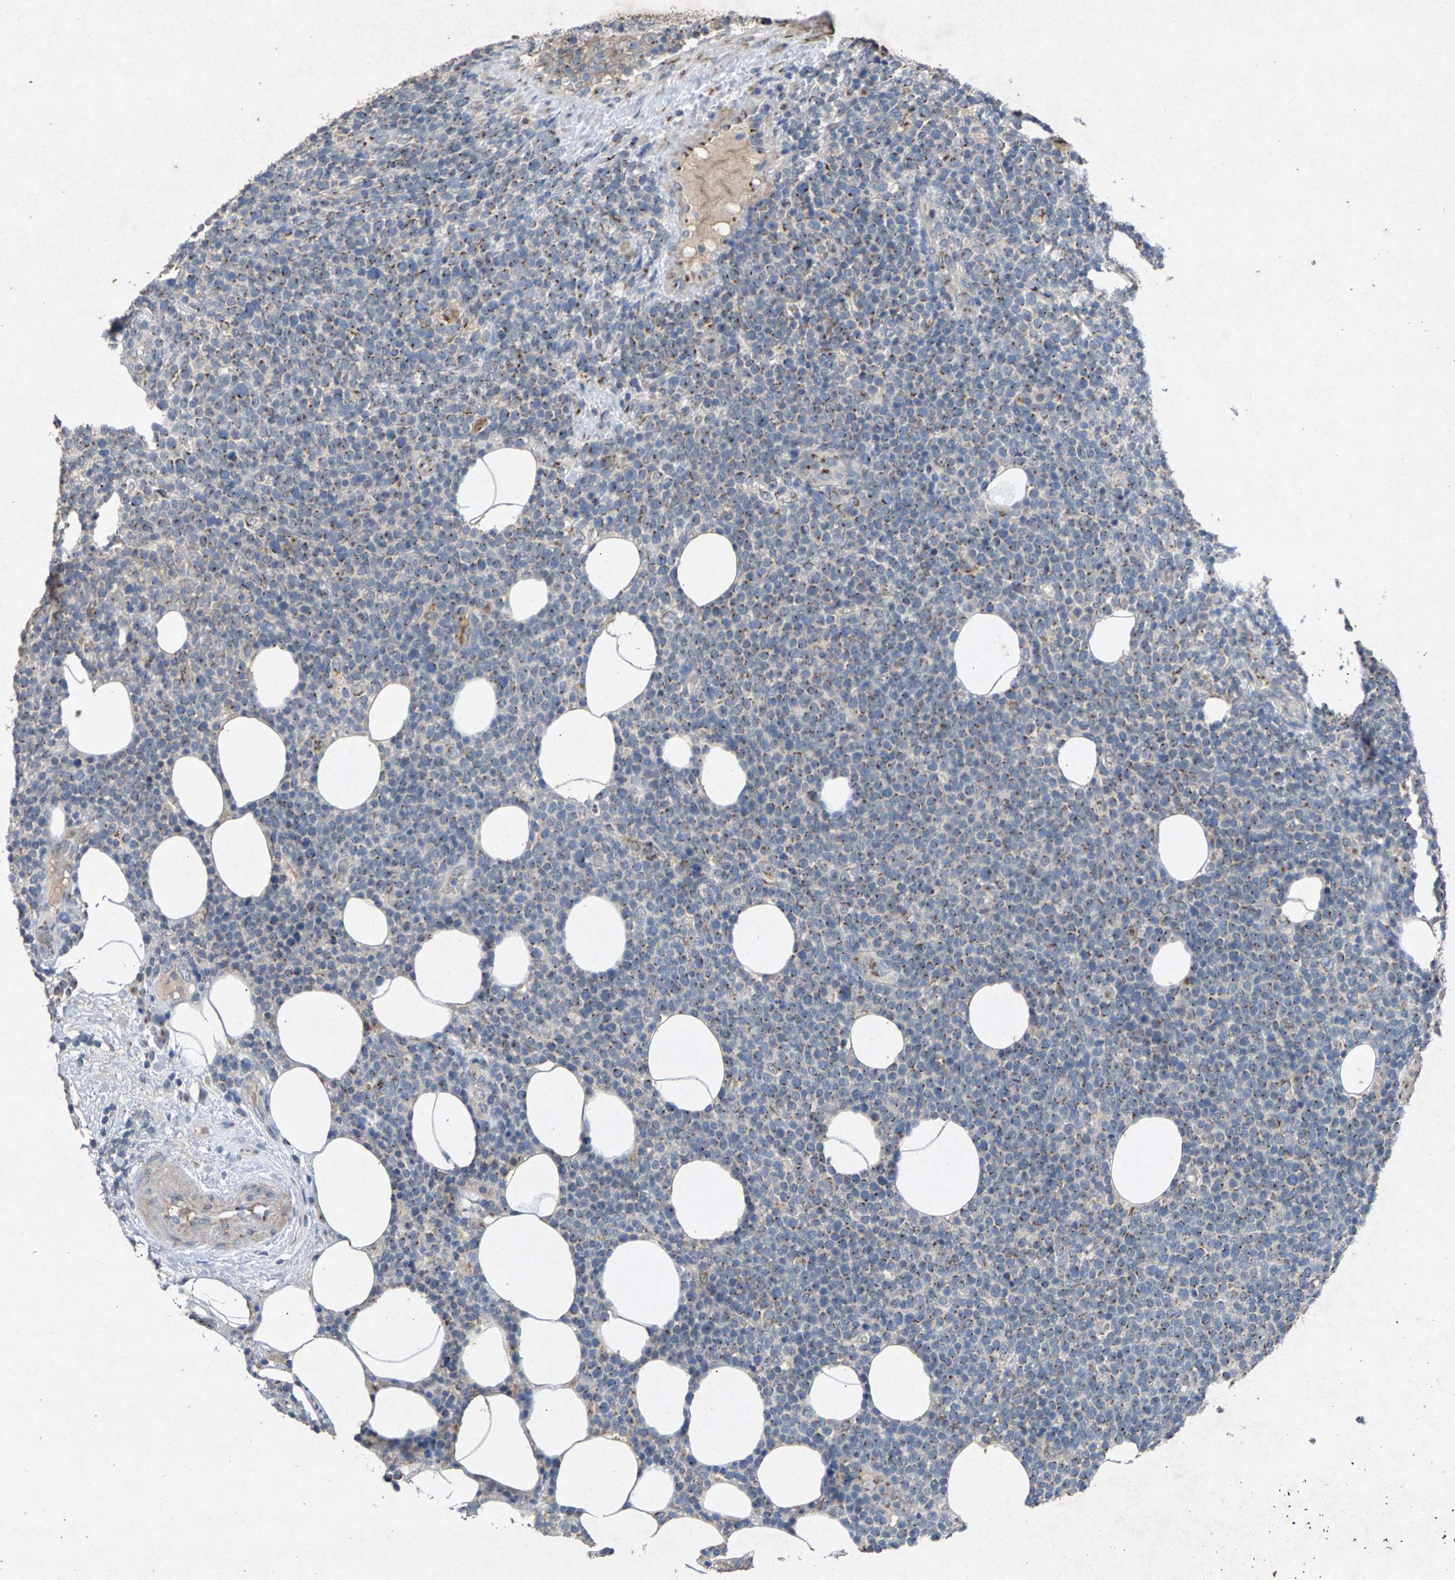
{"staining": {"intensity": "moderate", "quantity": "25%-75%", "location": "cytoplasmic/membranous"}, "tissue": "lymphoma", "cell_type": "Tumor cells", "image_type": "cancer", "snomed": [{"axis": "morphology", "description": "Malignant lymphoma, non-Hodgkin's type, High grade"}, {"axis": "topography", "description": "Lymph node"}], "caption": "Lymphoma stained with a protein marker exhibits moderate staining in tumor cells.", "gene": "MAN2A1", "patient": {"sex": "male", "age": 61}}